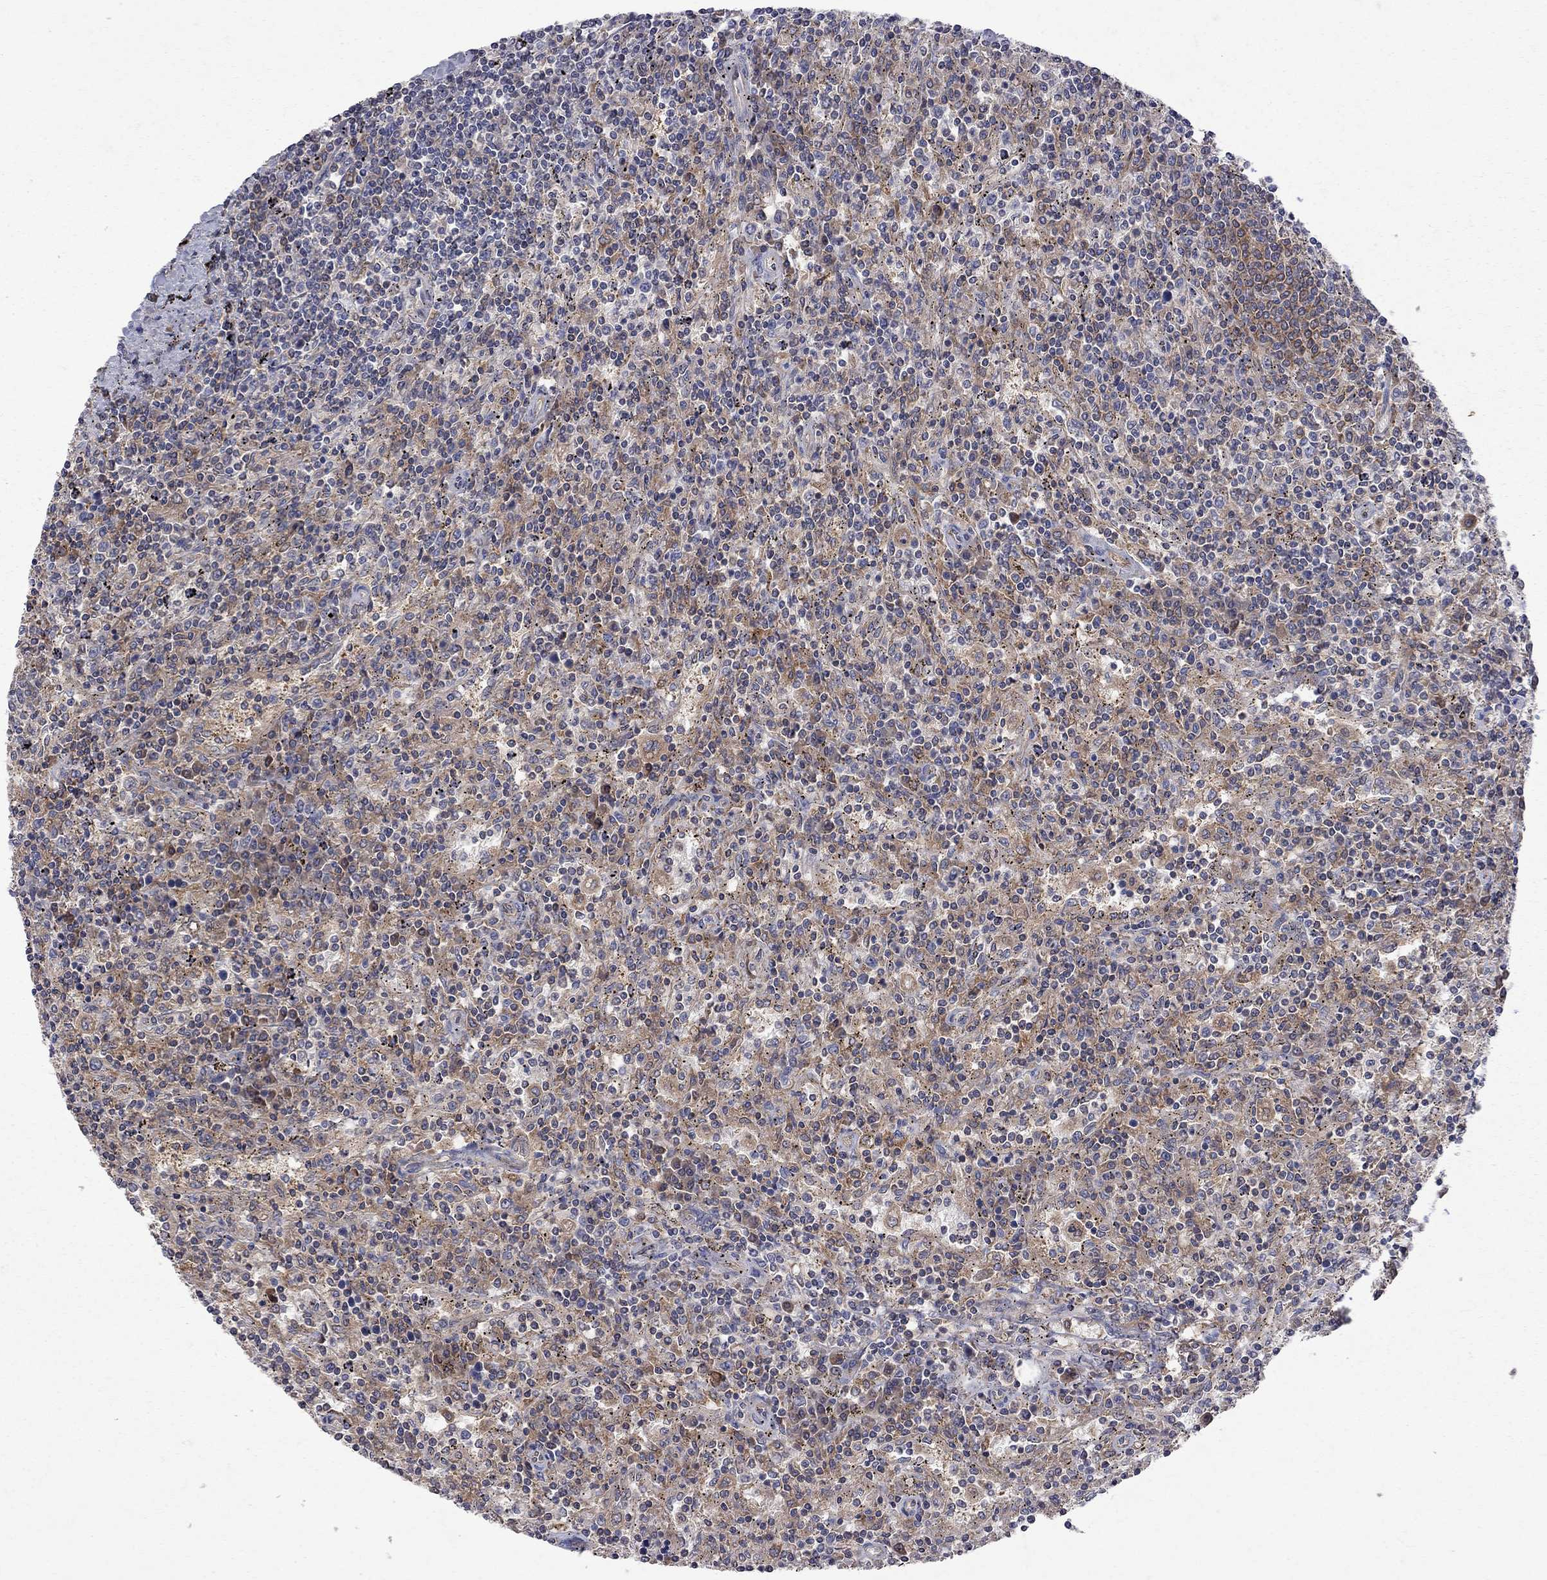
{"staining": {"intensity": "moderate", "quantity": ">75%", "location": "cytoplasmic/membranous"}, "tissue": "lymphoma", "cell_type": "Tumor cells", "image_type": "cancer", "snomed": [{"axis": "morphology", "description": "Malignant lymphoma, non-Hodgkin's type, Low grade"}, {"axis": "topography", "description": "Lymph node"}], "caption": "Protein expression by immunohistochemistry reveals moderate cytoplasmic/membranous positivity in approximately >75% of tumor cells in lymphoma. The protein of interest is shown in brown color, while the nuclei are stained blue.", "gene": "ABI3", "patient": {"sex": "male", "age": 52}}